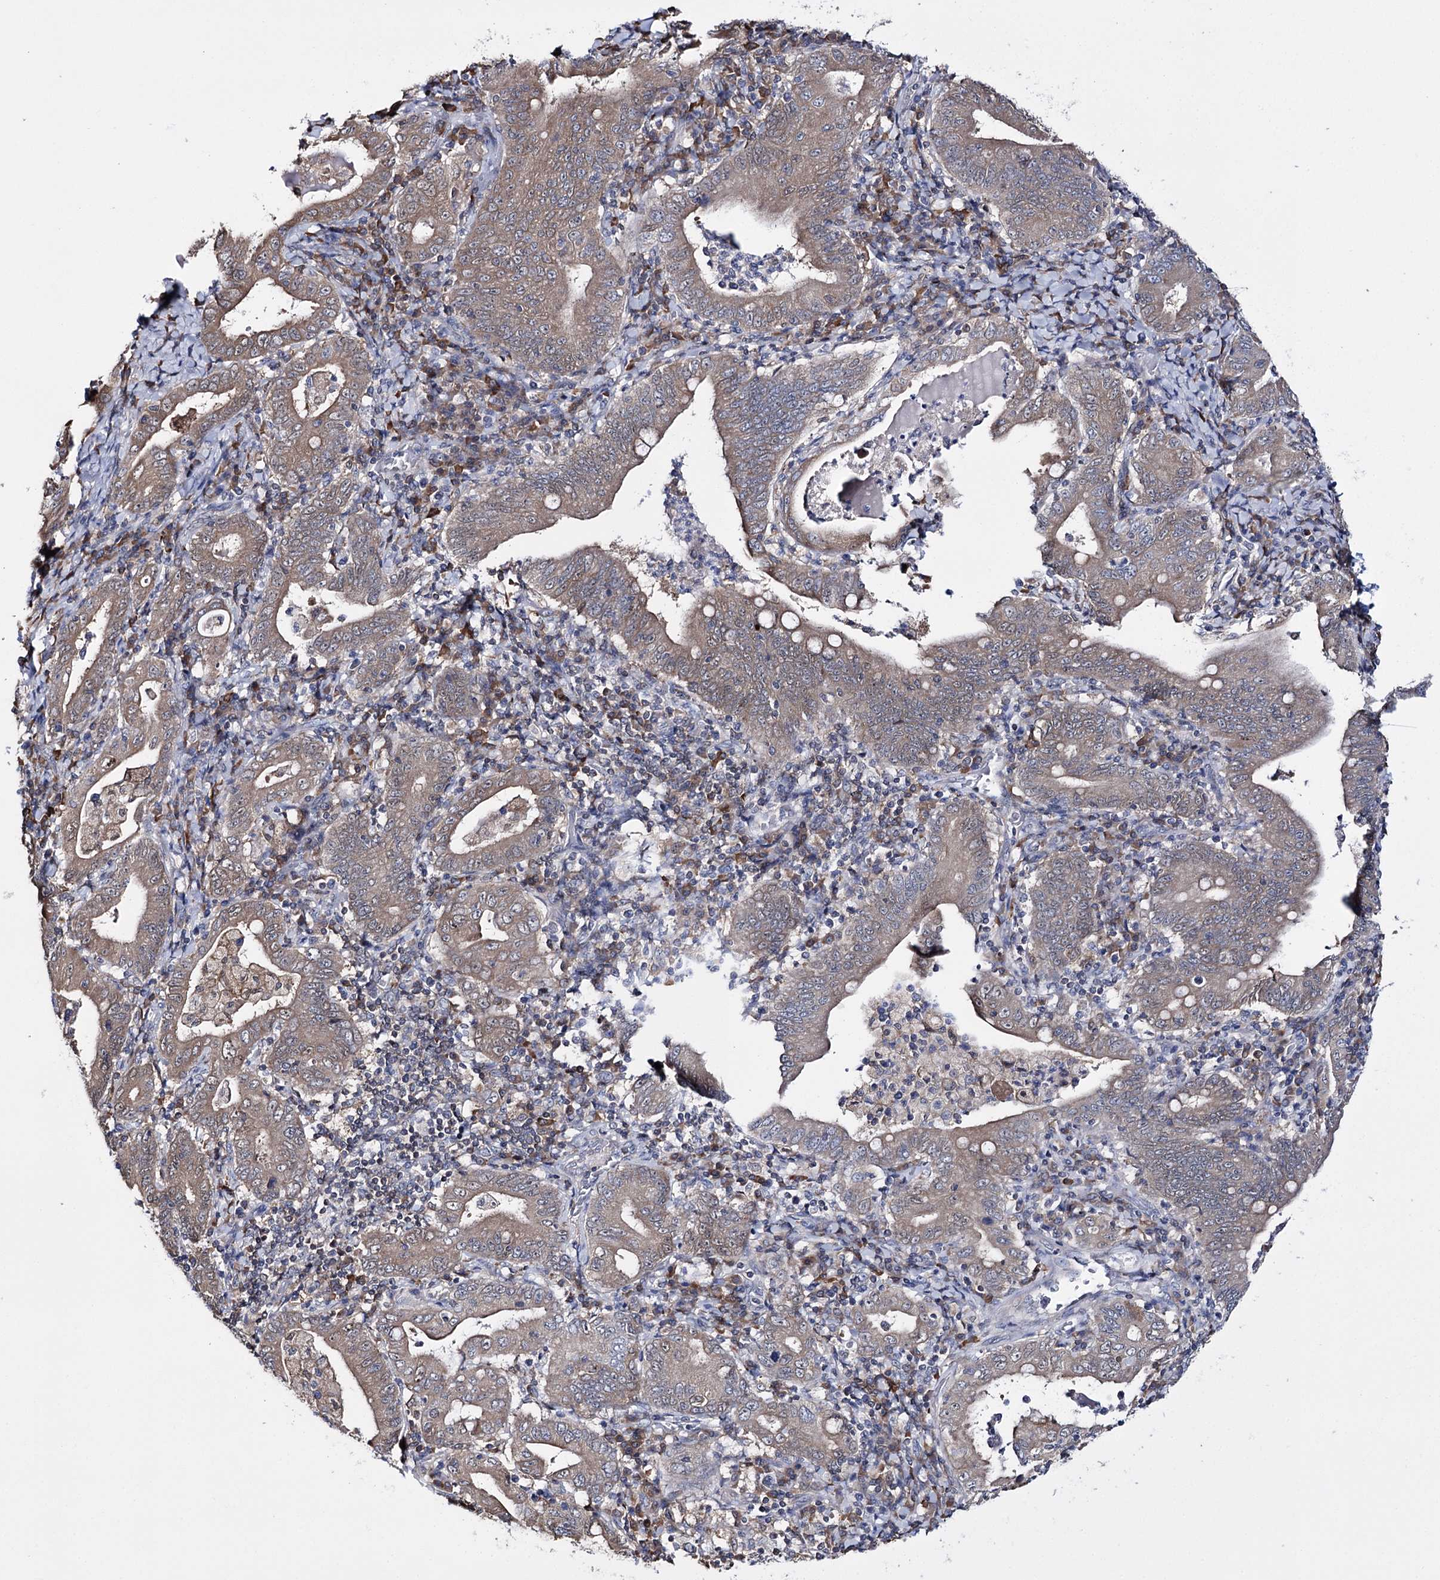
{"staining": {"intensity": "moderate", "quantity": ">75%", "location": "cytoplasmic/membranous"}, "tissue": "stomach cancer", "cell_type": "Tumor cells", "image_type": "cancer", "snomed": [{"axis": "morphology", "description": "Normal tissue, NOS"}, {"axis": "morphology", "description": "Adenocarcinoma, NOS"}, {"axis": "topography", "description": "Esophagus"}, {"axis": "topography", "description": "Stomach, upper"}, {"axis": "topography", "description": "Peripheral nerve tissue"}], "caption": "Immunohistochemical staining of human stomach cancer (adenocarcinoma) displays medium levels of moderate cytoplasmic/membranous protein expression in approximately >75% of tumor cells. (DAB (3,3'-diaminobenzidine) IHC, brown staining for protein, blue staining for nuclei).", "gene": "PTER", "patient": {"sex": "male", "age": 62}}